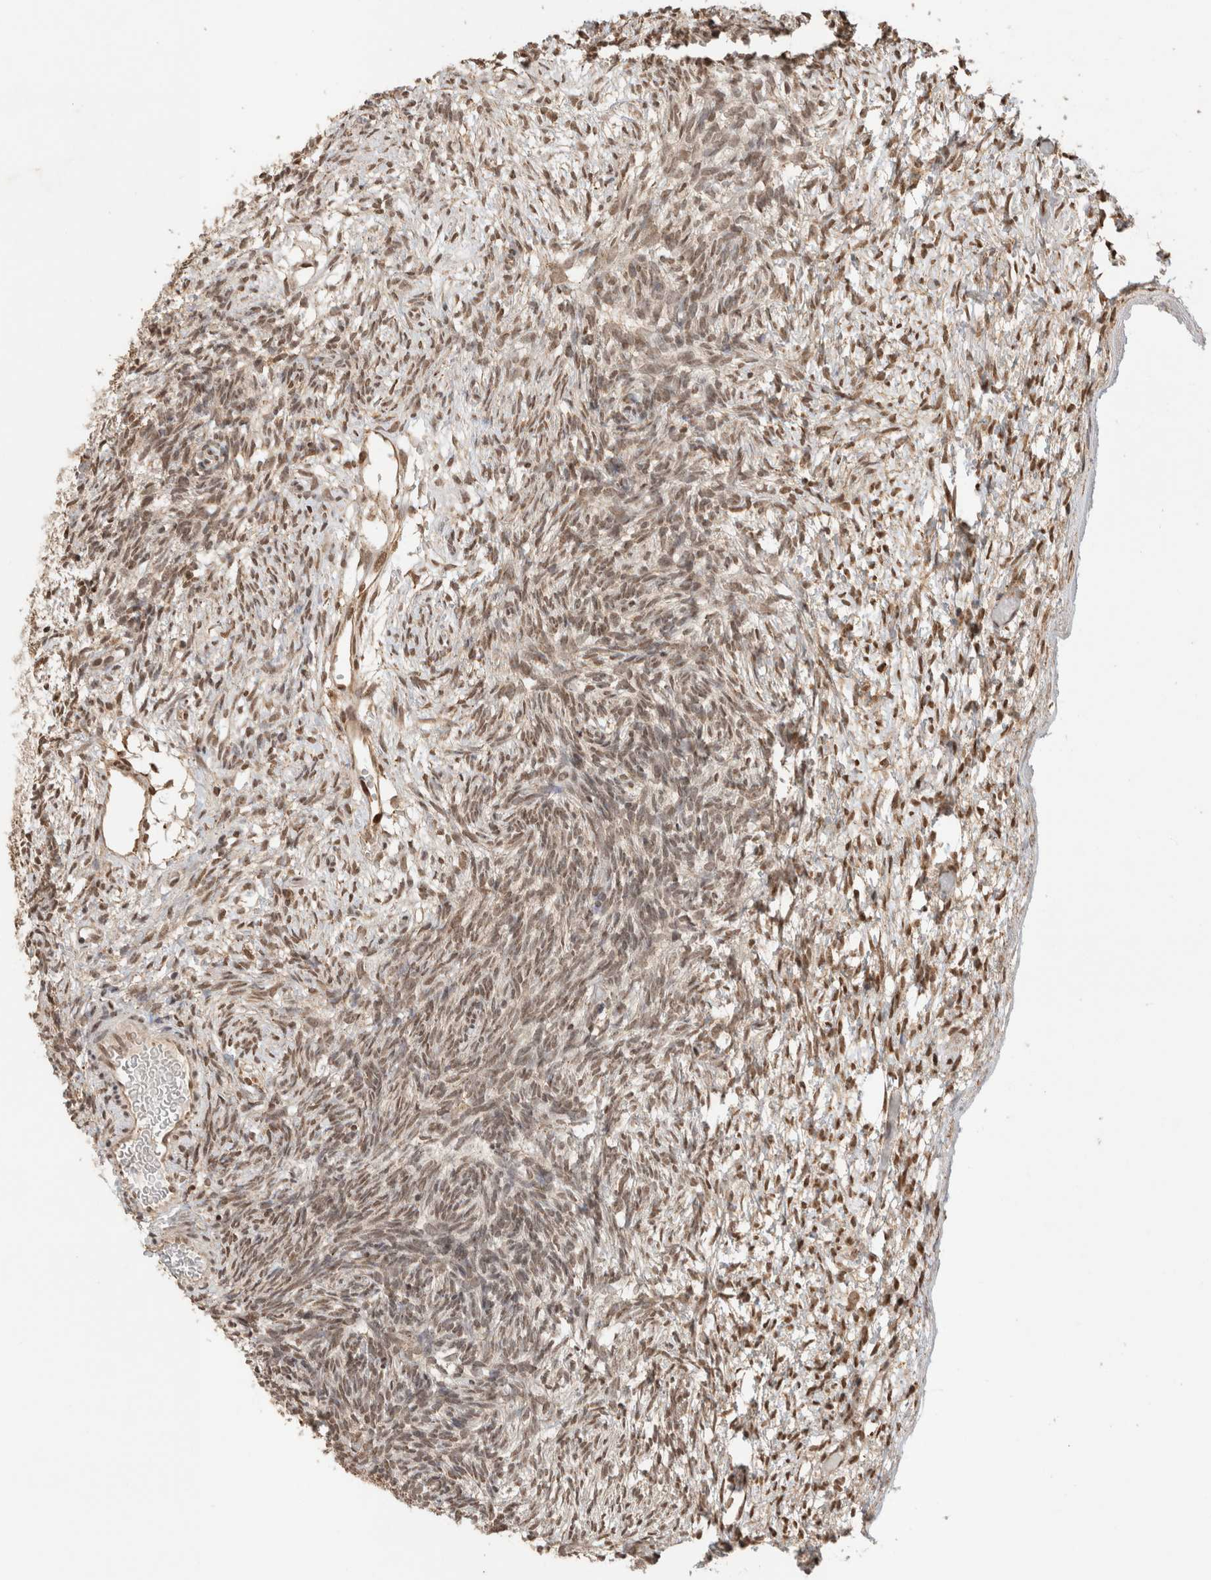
{"staining": {"intensity": "moderate", "quantity": ">75%", "location": "cytoplasmic/membranous,nuclear"}, "tissue": "ovary", "cell_type": "Follicle cells", "image_type": "normal", "snomed": [{"axis": "morphology", "description": "Normal tissue, NOS"}, {"axis": "topography", "description": "Ovary"}], "caption": "Unremarkable ovary exhibits moderate cytoplasmic/membranous,nuclear expression in about >75% of follicle cells, visualized by immunohistochemistry.", "gene": "C1orf21", "patient": {"sex": "female", "age": 34}}